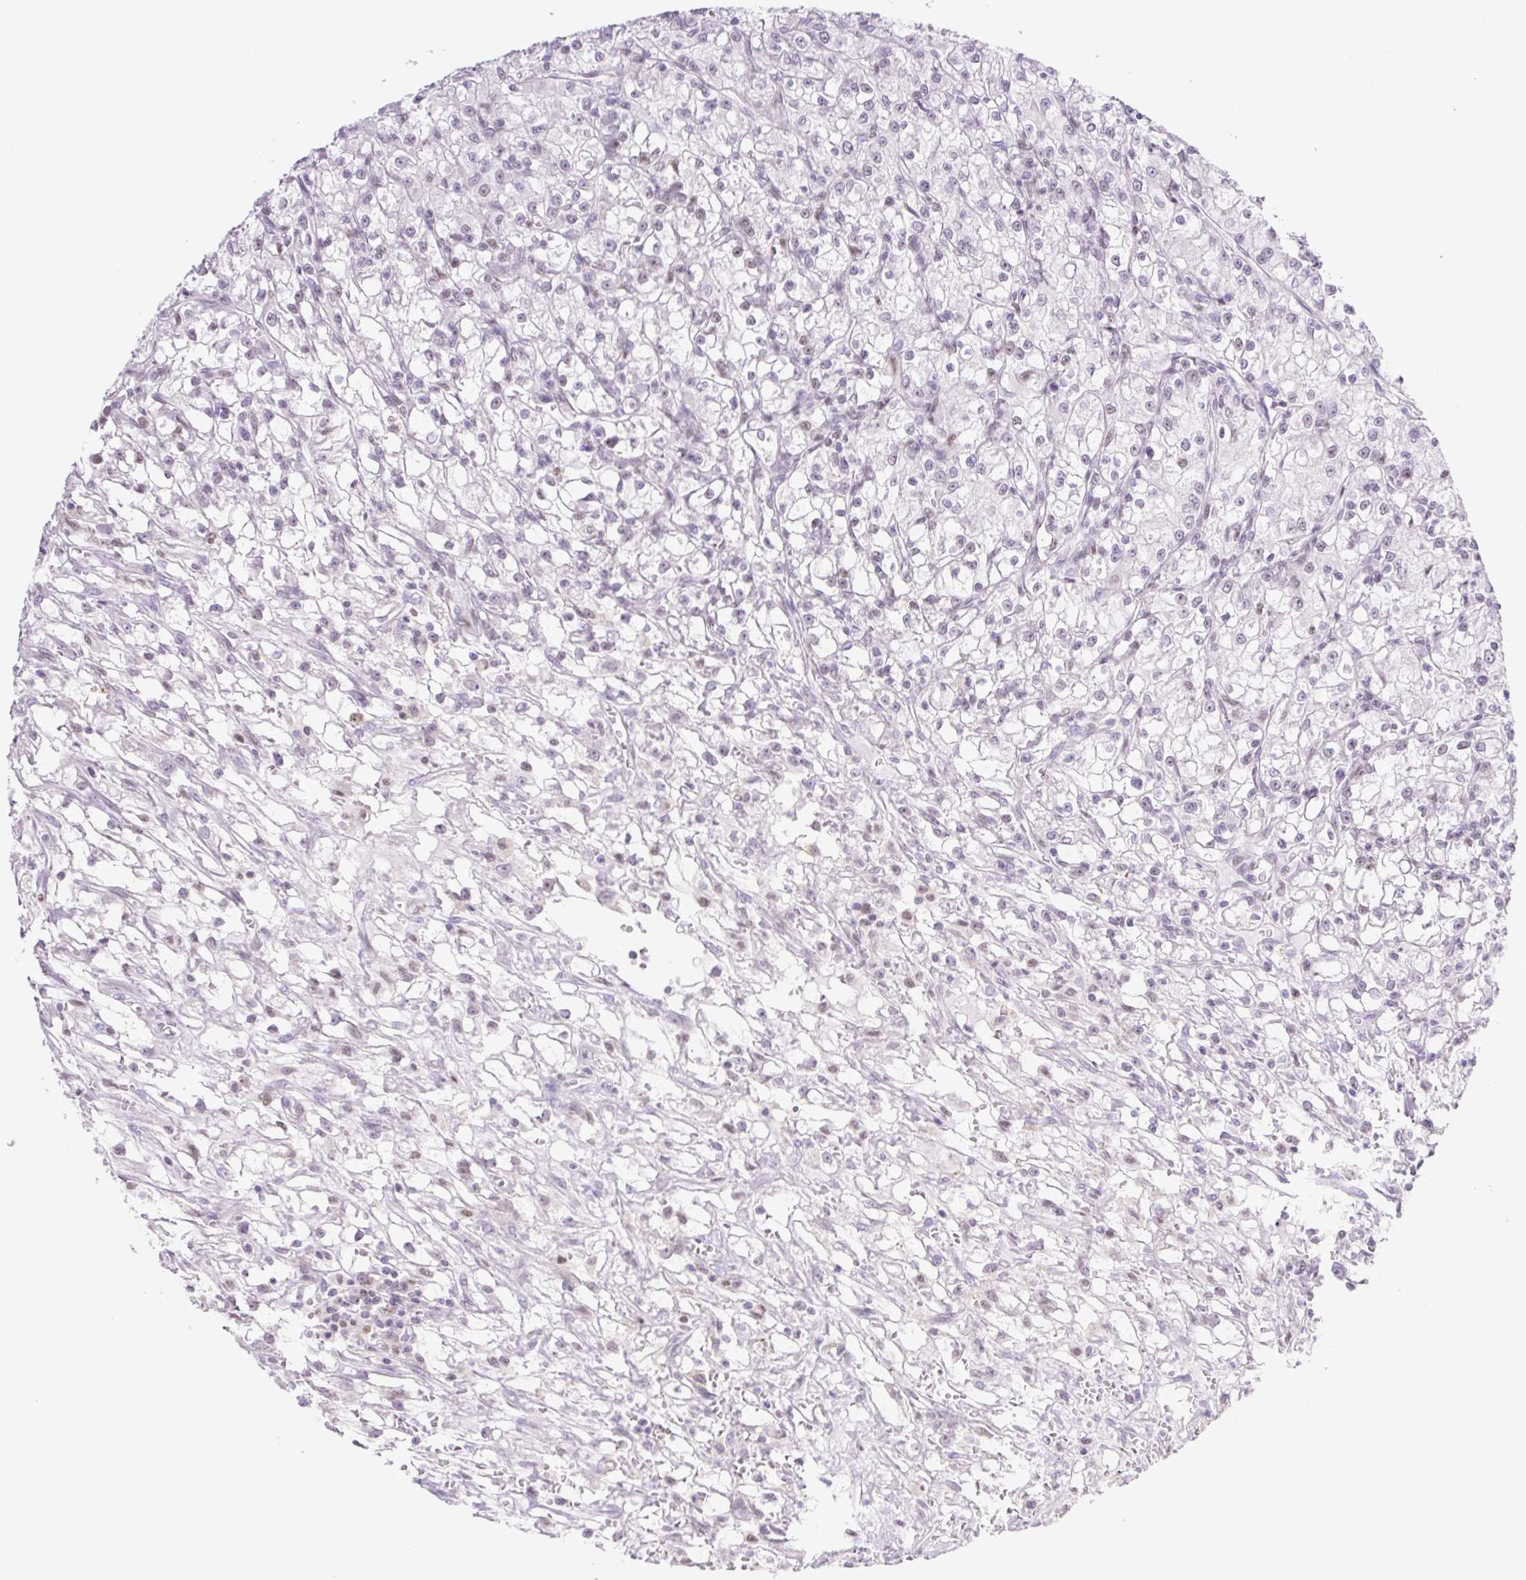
{"staining": {"intensity": "negative", "quantity": "none", "location": "none"}, "tissue": "renal cancer", "cell_type": "Tumor cells", "image_type": "cancer", "snomed": [{"axis": "morphology", "description": "Adenocarcinoma, NOS"}, {"axis": "topography", "description": "Kidney"}], "caption": "Renal adenocarcinoma stained for a protein using immunohistochemistry displays no expression tumor cells.", "gene": "TLE3", "patient": {"sex": "female", "age": 59}}